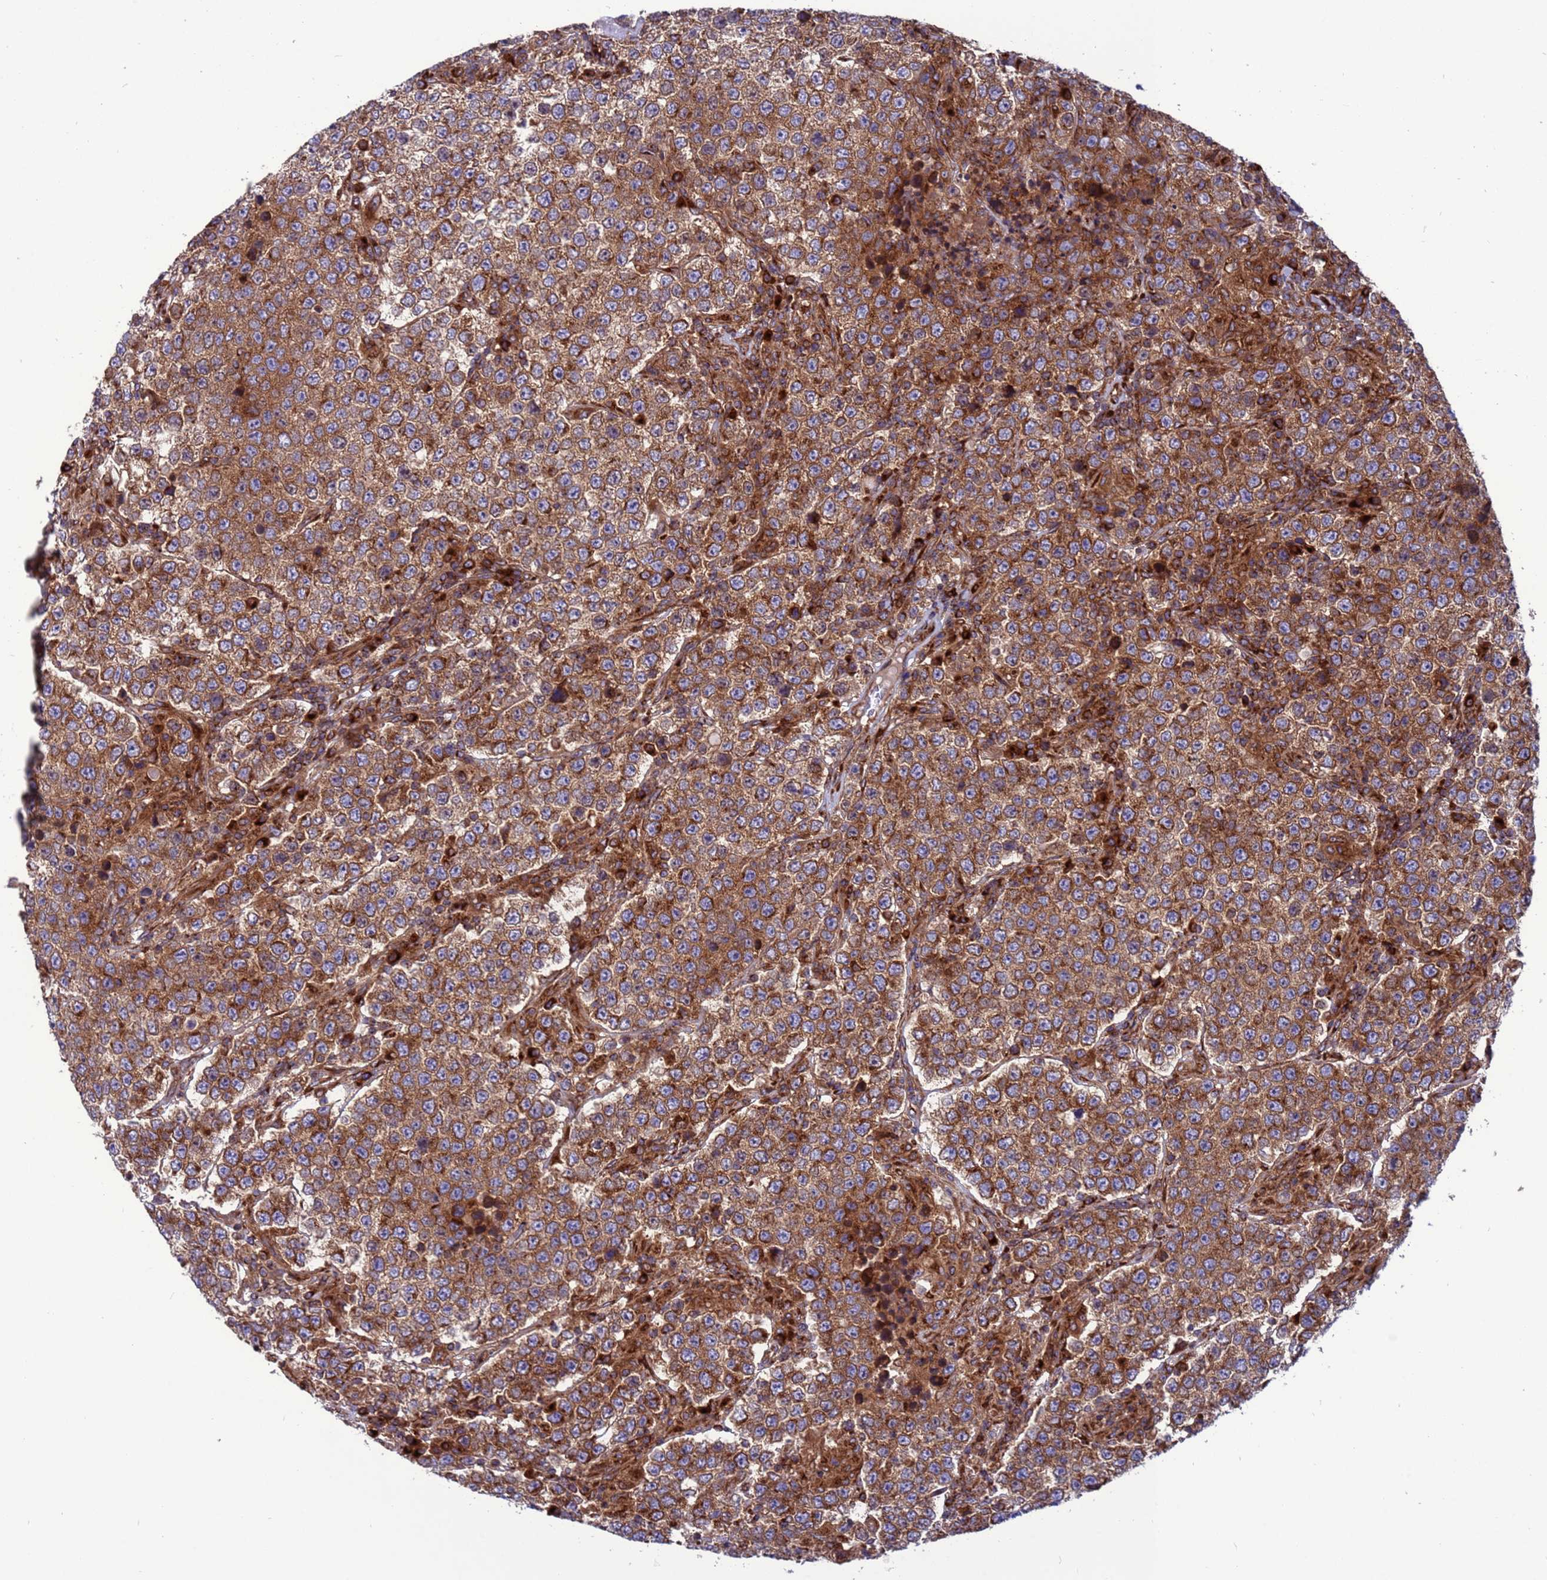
{"staining": {"intensity": "moderate", "quantity": ">75%", "location": "cytoplasmic/membranous"}, "tissue": "testis cancer", "cell_type": "Tumor cells", "image_type": "cancer", "snomed": [{"axis": "morphology", "description": "Normal tissue, NOS"}, {"axis": "morphology", "description": "Urothelial carcinoma, High grade"}, {"axis": "morphology", "description": "Seminoma, NOS"}, {"axis": "morphology", "description": "Carcinoma, Embryonal, NOS"}, {"axis": "topography", "description": "Urinary bladder"}, {"axis": "topography", "description": "Testis"}], "caption": "Moderate cytoplasmic/membranous positivity for a protein is seen in about >75% of tumor cells of testis cancer using IHC.", "gene": "ZC3HAV1", "patient": {"sex": "male", "age": 41}}